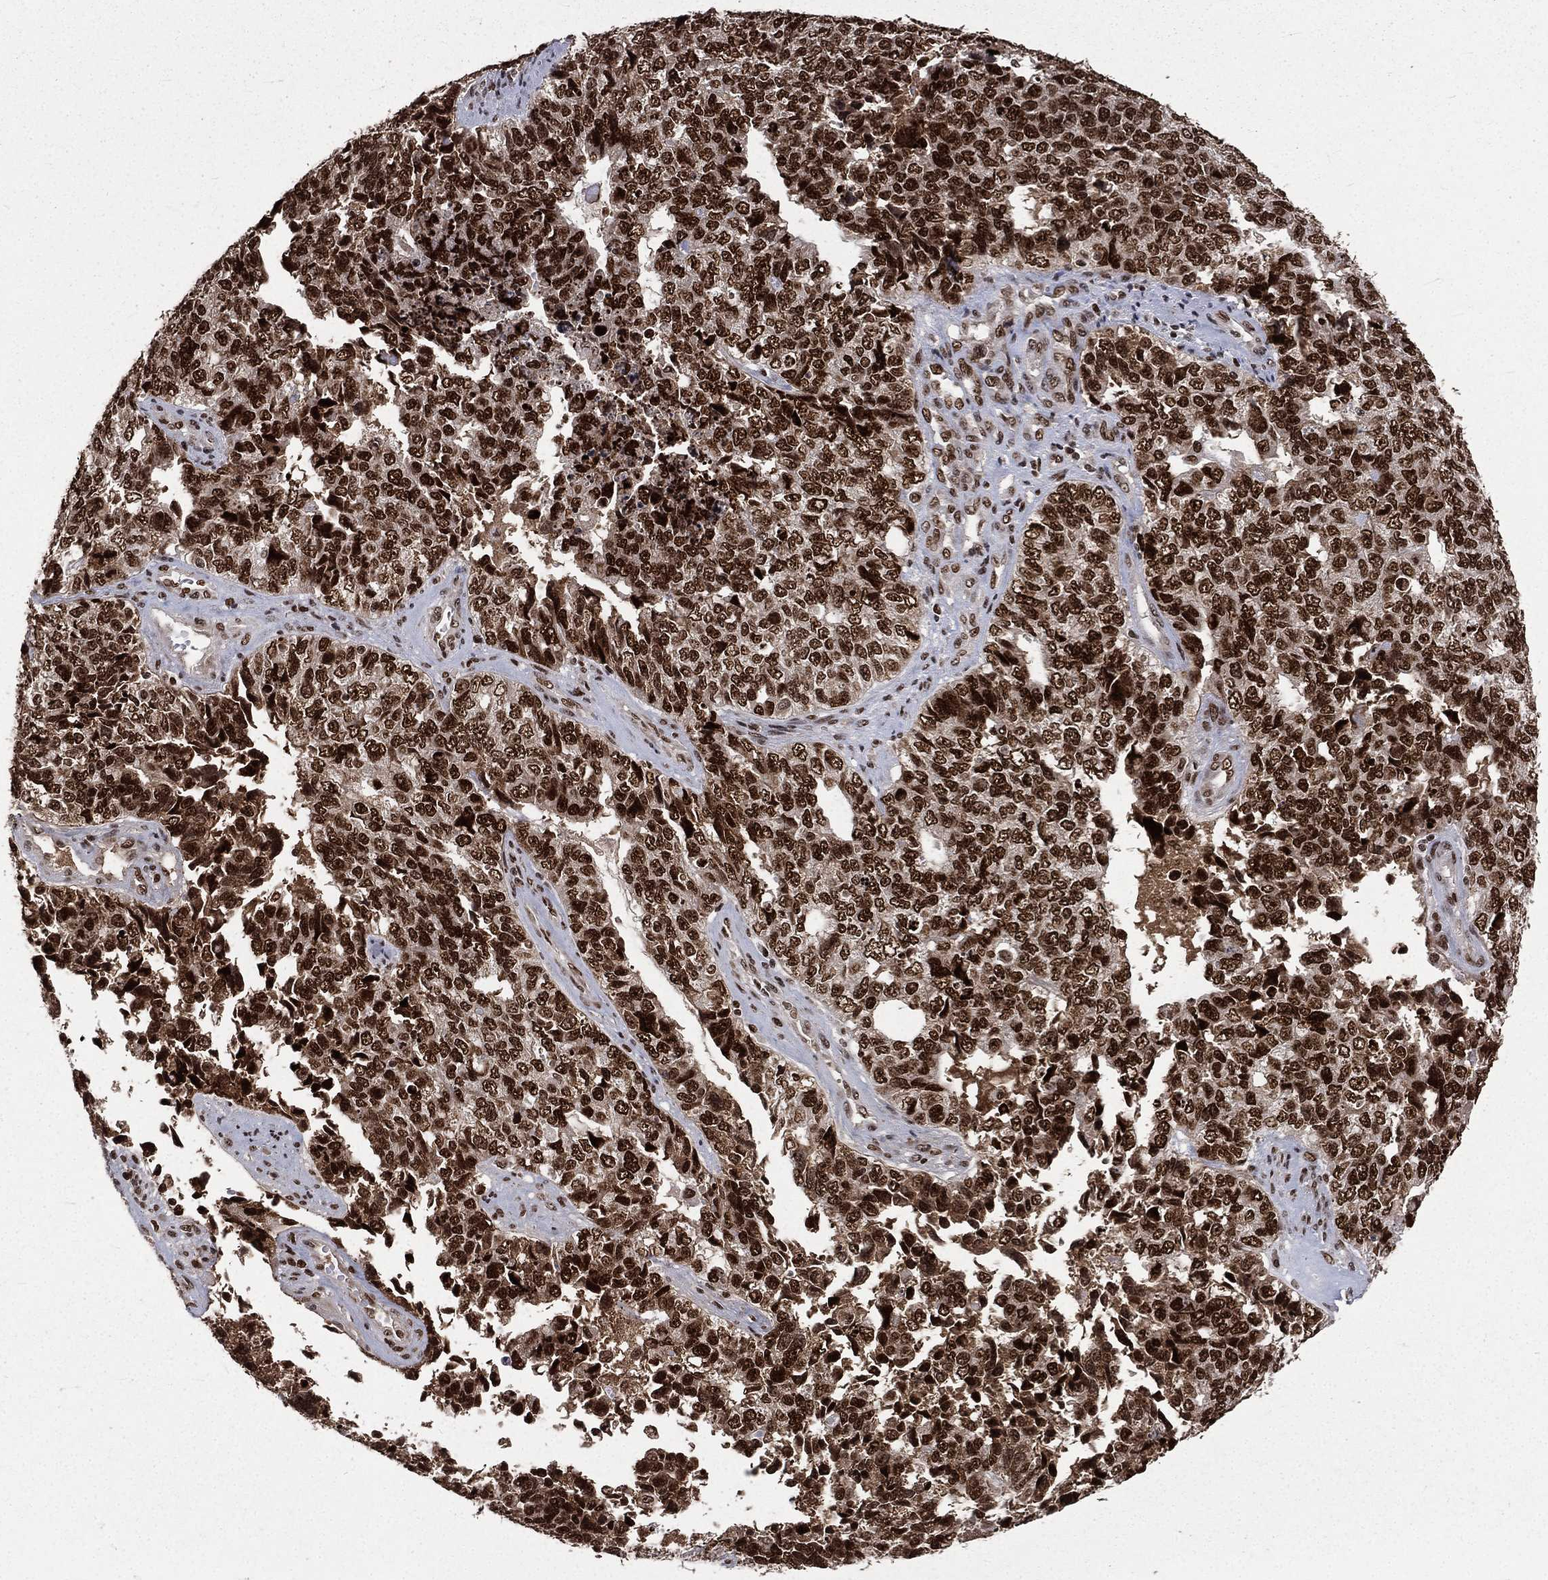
{"staining": {"intensity": "strong", "quantity": ">75%", "location": "nuclear"}, "tissue": "cervical cancer", "cell_type": "Tumor cells", "image_type": "cancer", "snomed": [{"axis": "morphology", "description": "Squamous cell carcinoma, NOS"}, {"axis": "topography", "description": "Cervix"}], "caption": "Cervical squamous cell carcinoma stained for a protein exhibits strong nuclear positivity in tumor cells.", "gene": "POLB", "patient": {"sex": "female", "age": 63}}